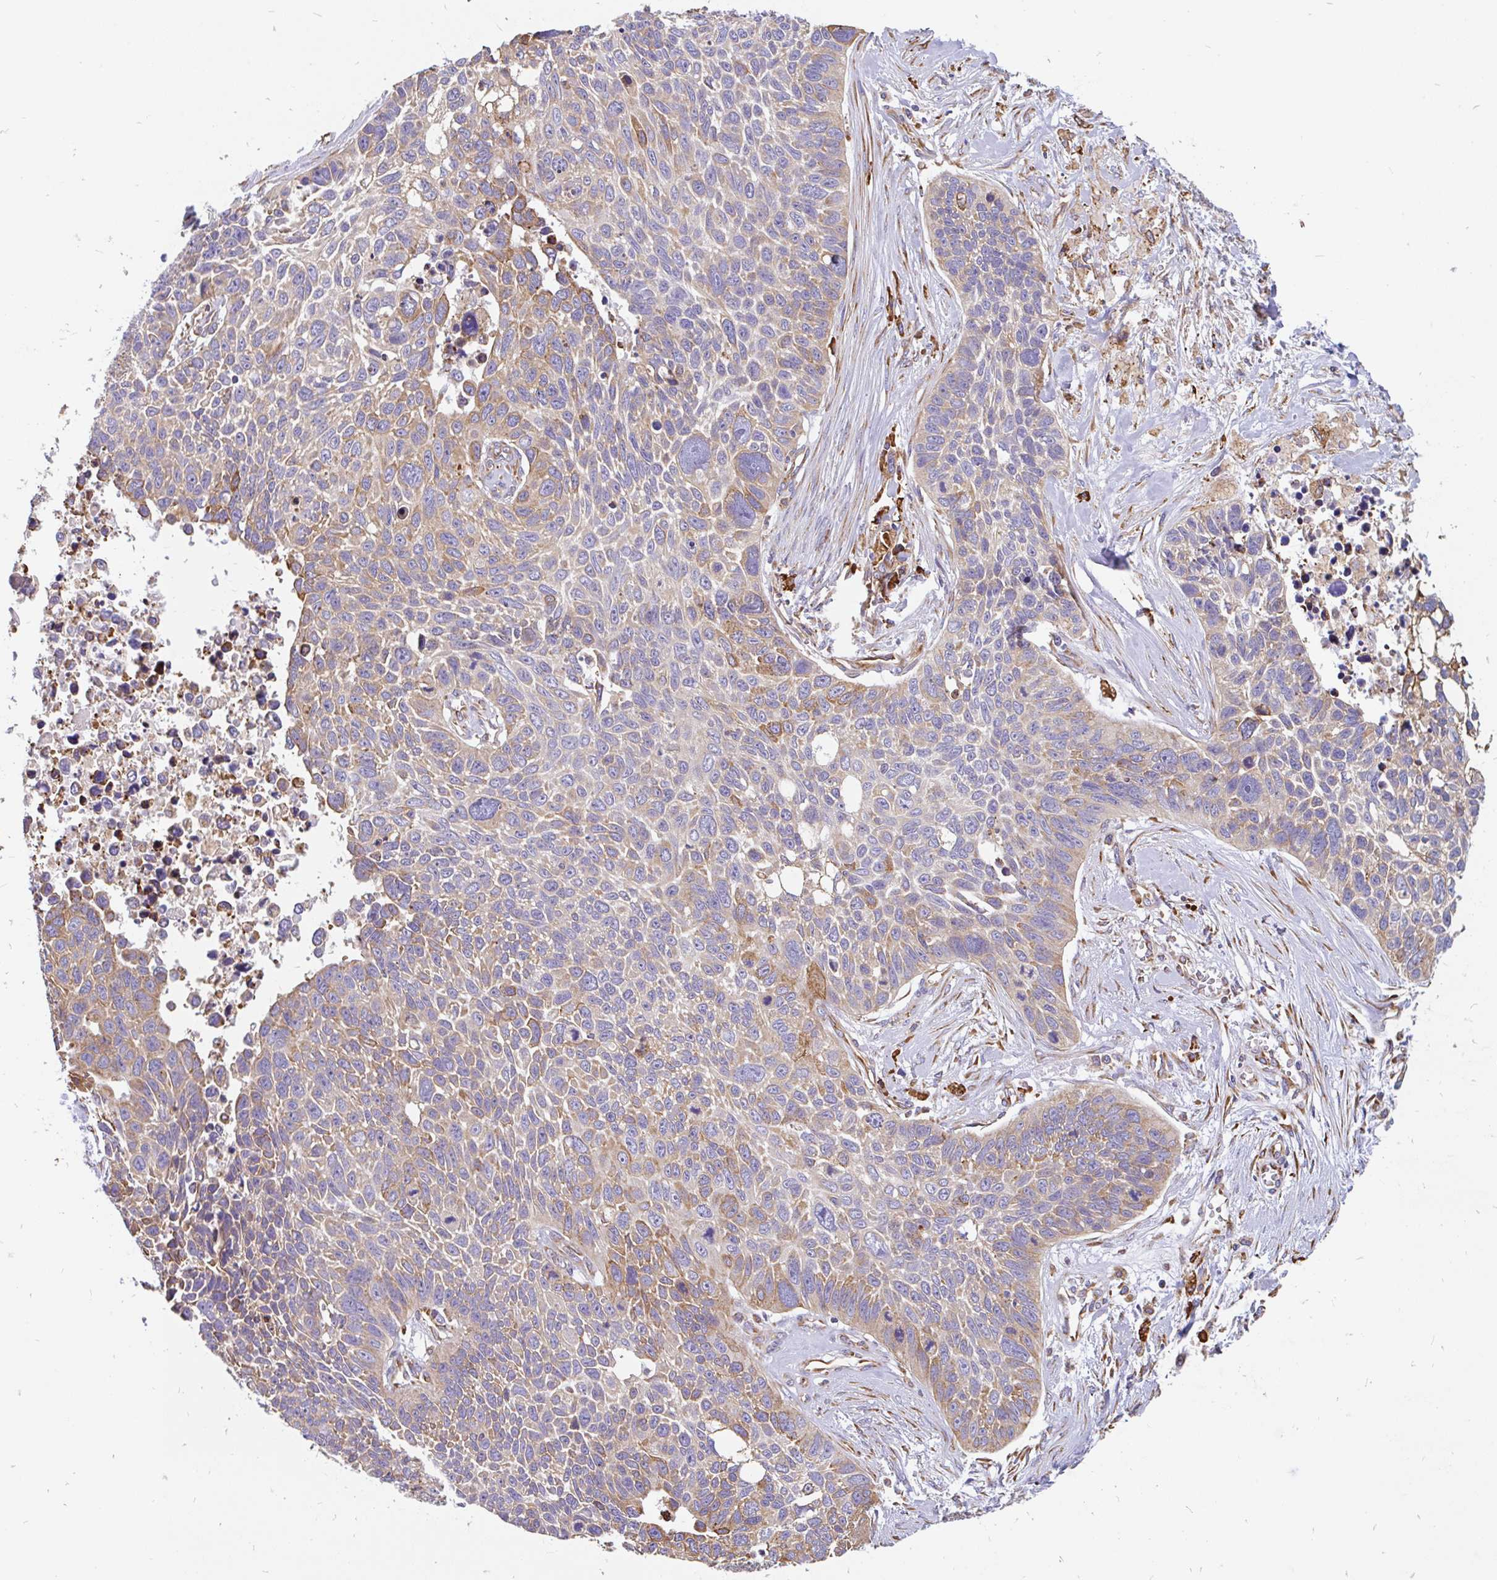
{"staining": {"intensity": "moderate", "quantity": "25%-75%", "location": "cytoplasmic/membranous"}, "tissue": "lung cancer", "cell_type": "Tumor cells", "image_type": "cancer", "snomed": [{"axis": "morphology", "description": "Squamous cell carcinoma, NOS"}, {"axis": "topography", "description": "Lung"}], "caption": "A brown stain labels moderate cytoplasmic/membranous expression of a protein in lung cancer (squamous cell carcinoma) tumor cells. The protein of interest is shown in brown color, while the nuclei are stained blue.", "gene": "EML5", "patient": {"sex": "male", "age": 62}}